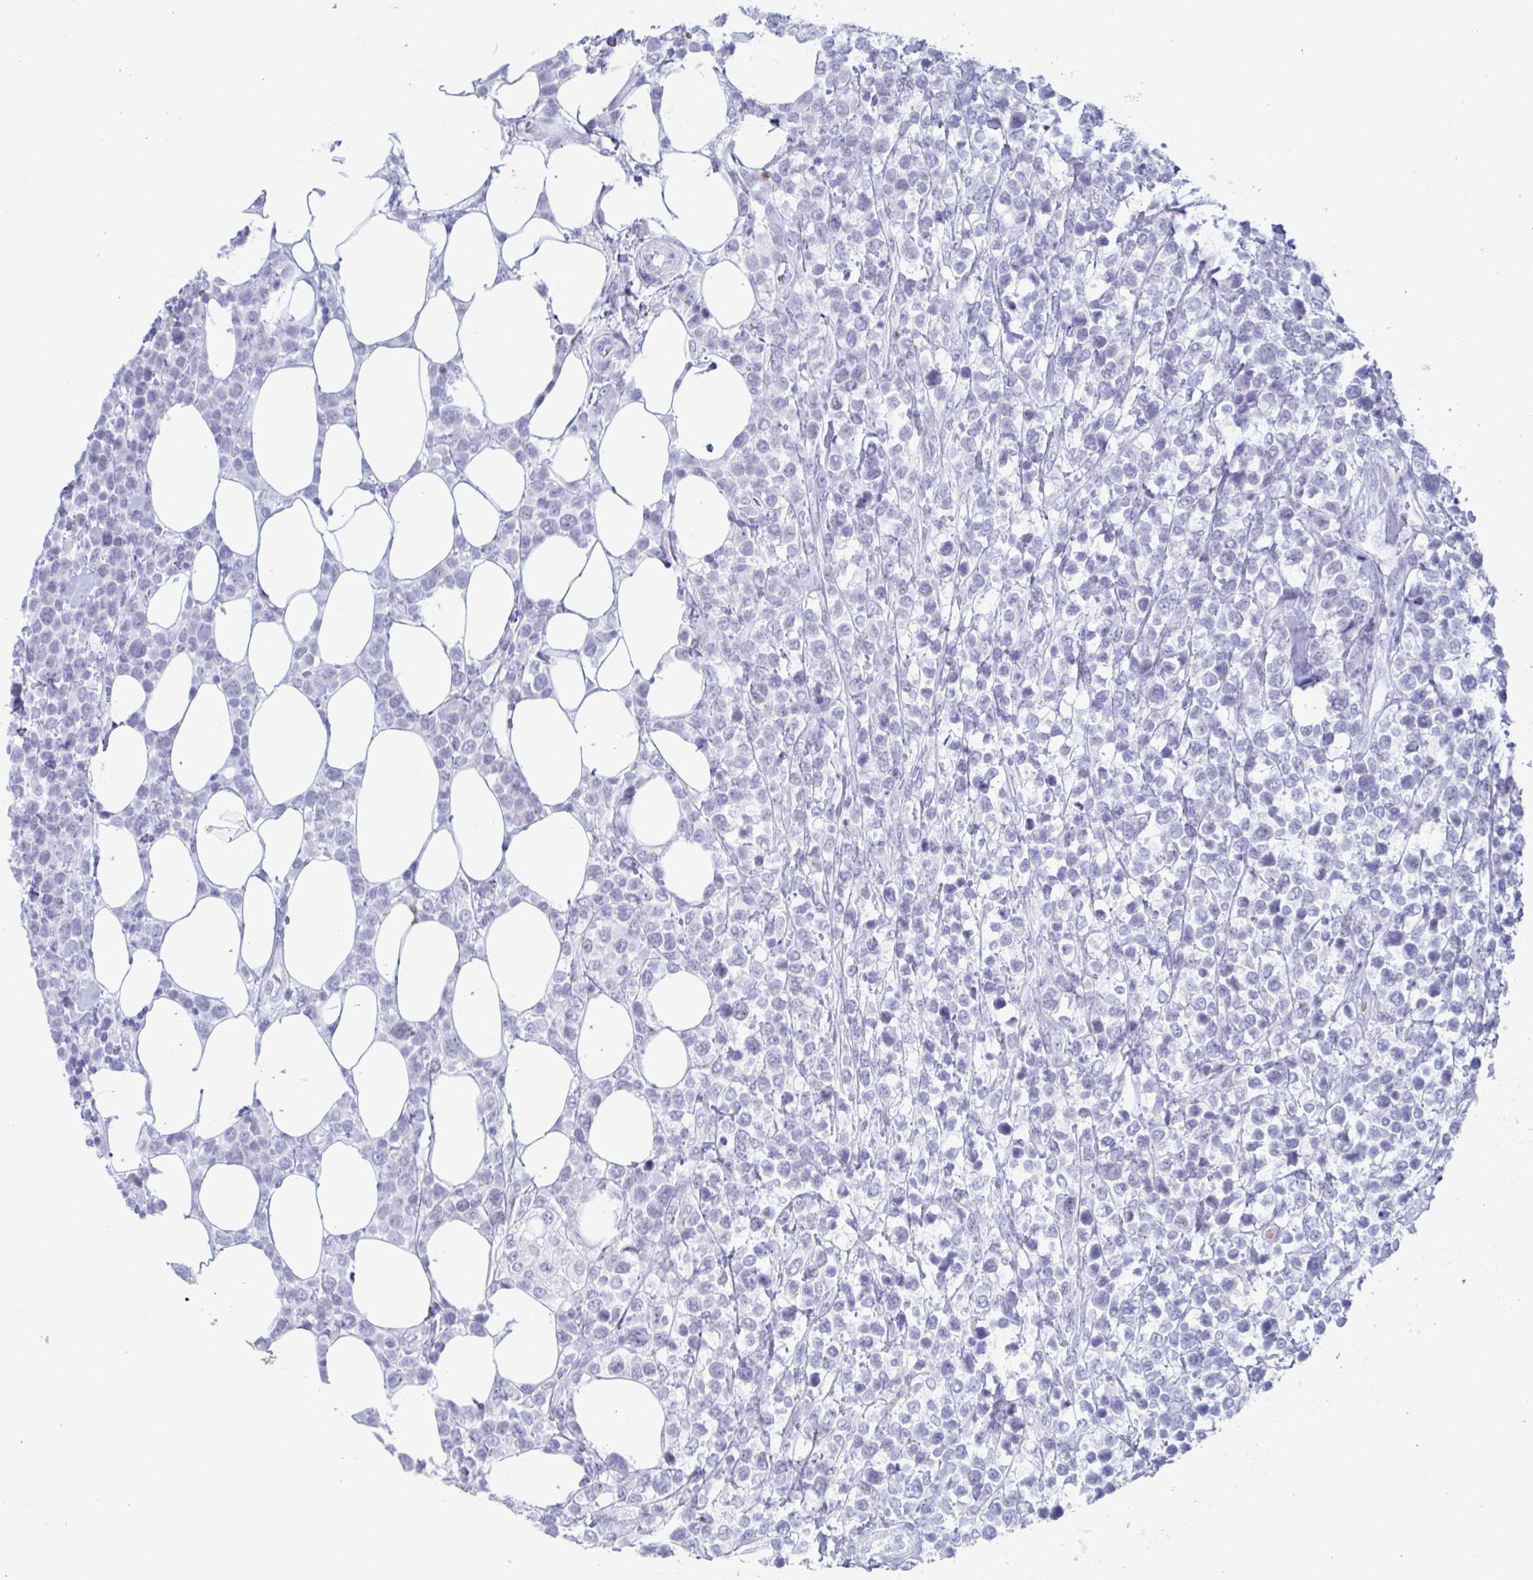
{"staining": {"intensity": "negative", "quantity": "none", "location": "none"}, "tissue": "lymphoma", "cell_type": "Tumor cells", "image_type": "cancer", "snomed": [{"axis": "morphology", "description": "Malignant lymphoma, non-Hodgkin's type, High grade"}, {"axis": "topography", "description": "Soft tissue"}], "caption": "A high-resolution image shows immunohistochemistry staining of high-grade malignant lymphoma, non-Hodgkin's type, which displays no significant expression in tumor cells.", "gene": "CYP4F11", "patient": {"sex": "female", "age": 56}}